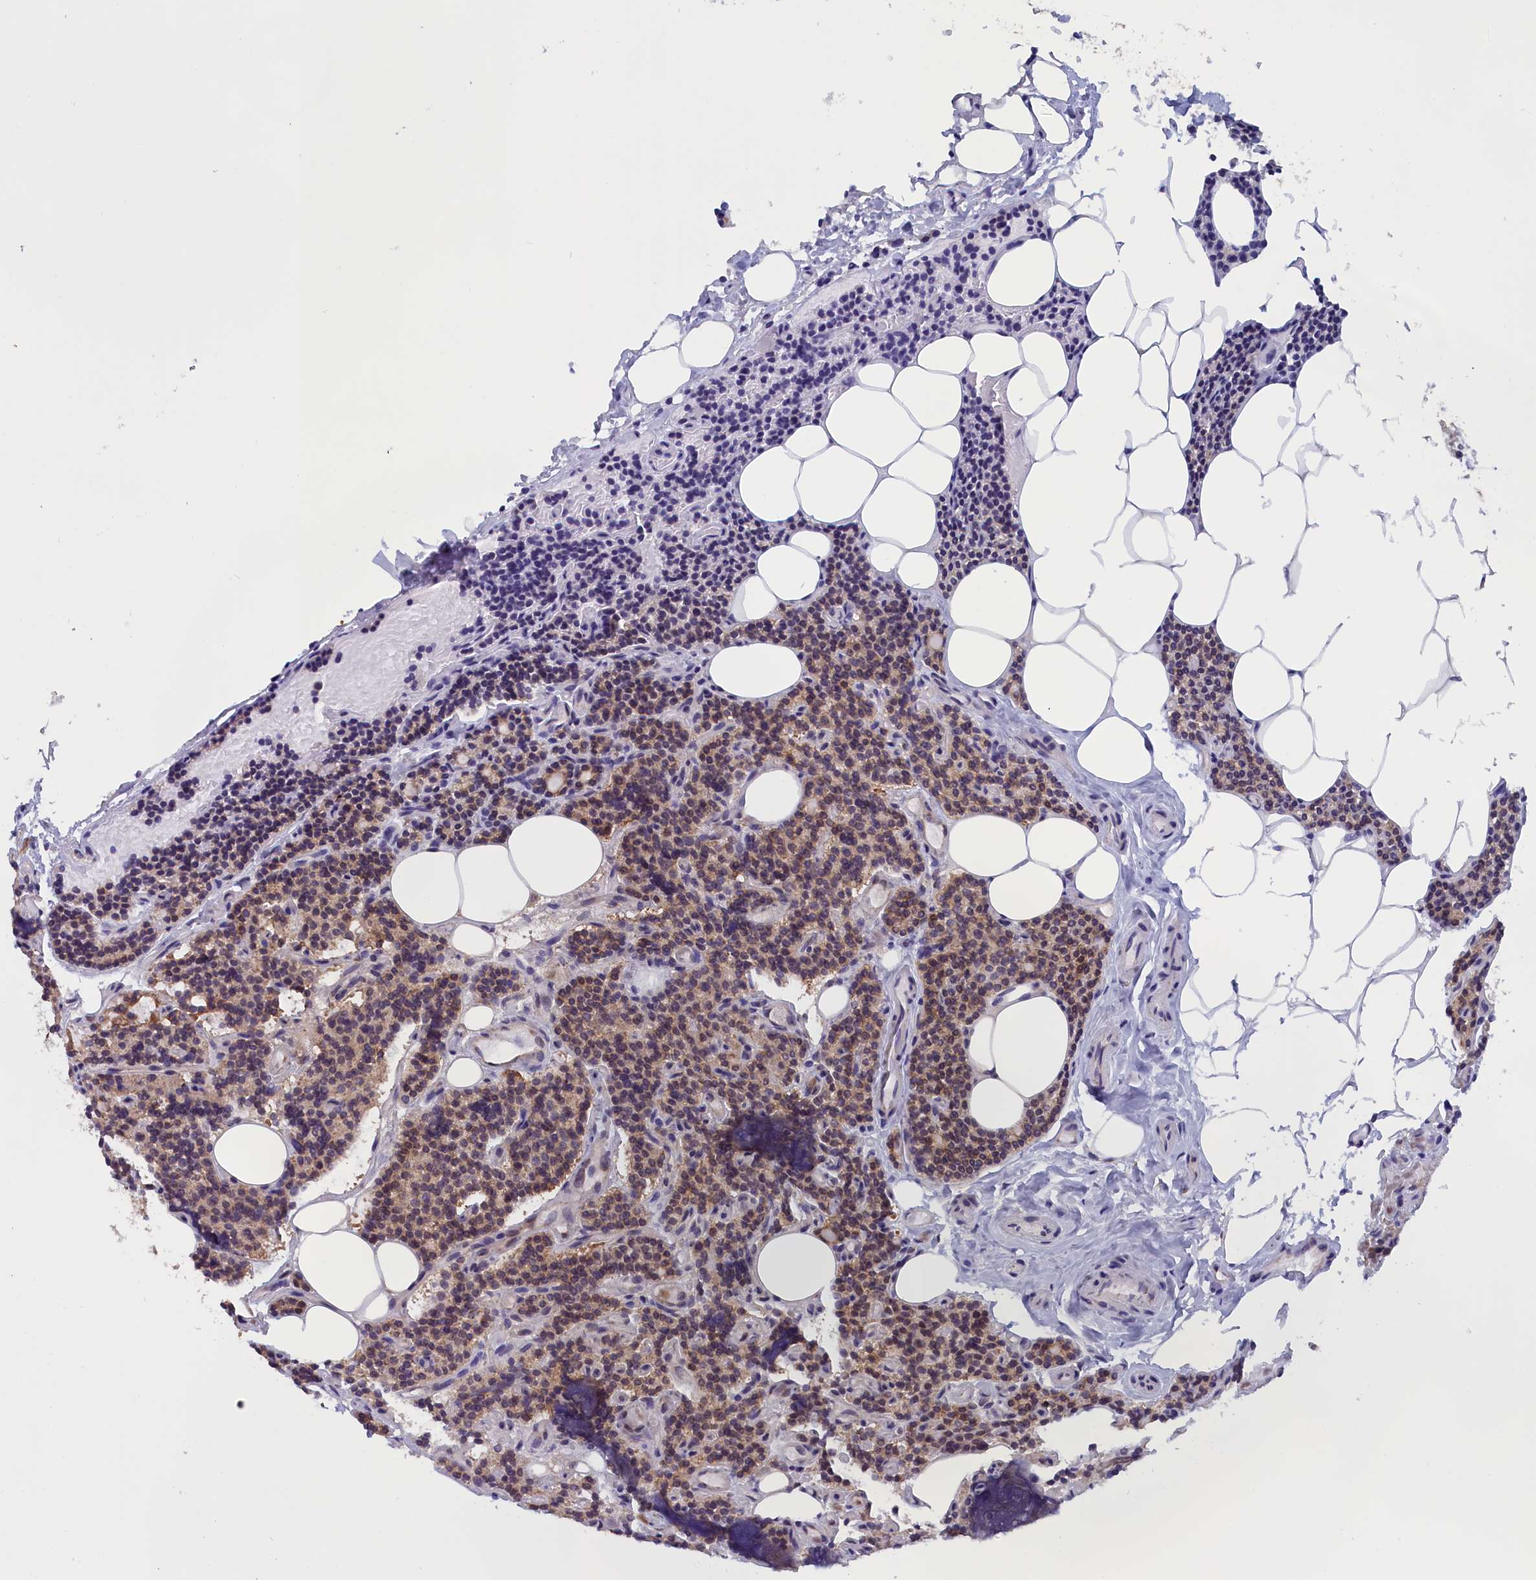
{"staining": {"intensity": "moderate", "quantity": "<25%", "location": "cytoplasmic/membranous"}, "tissue": "parathyroid gland", "cell_type": "Glandular cells", "image_type": "normal", "snomed": [{"axis": "morphology", "description": "Normal tissue, NOS"}, {"axis": "topography", "description": "Parathyroid gland"}], "caption": "Moderate cytoplasmic/membranous positivity for a protein is identified in approximately <25% of glandular cells of unremarkable parathyroid gland using IHC.", "gene": "CCDC68", "patient": {"sex": "female", "age": 43}}